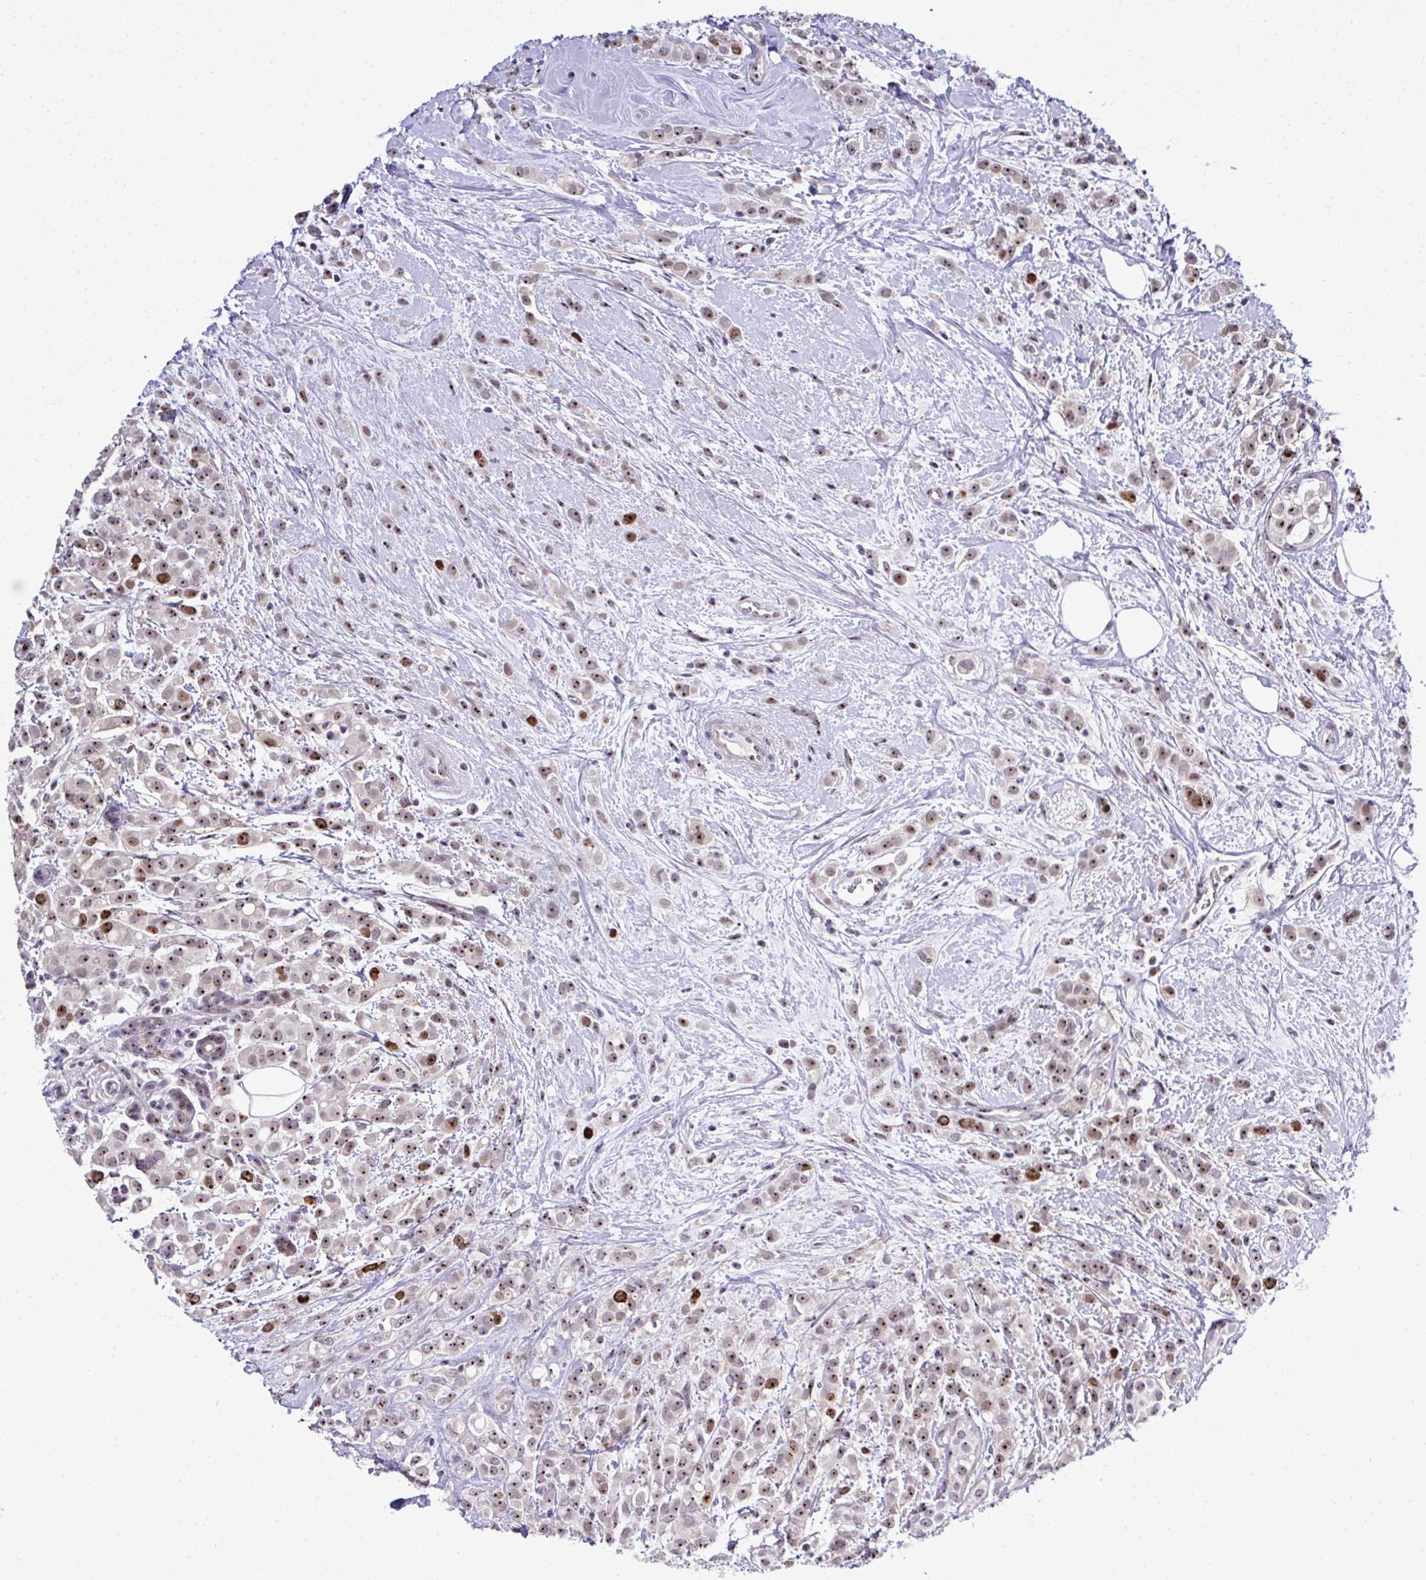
{"staining": {"intensity": "moderate", "quantity": ">75%", "location": "nuclear"}, "tissue": "breast cancer", "cell_type": "Tumor cells", "image_type": "cancer", "snomed": [{"axis": "morphology", "description": "Lobular carcinoma"}, {"axis": "topography", "description": "Breast"}], "caption": "High-magnification brightfield microscopy of breast cancer stained with DAB (brown) and counterstained with hematoxylin (blue). tumor cells exhibit moderate nuclear staining is seen in approximately>75% of cells. (Brightfield microscopy of DAB IHC at high magnification).", "gene": "CEP72", "patient": {"sex": "female", "age": 68}}